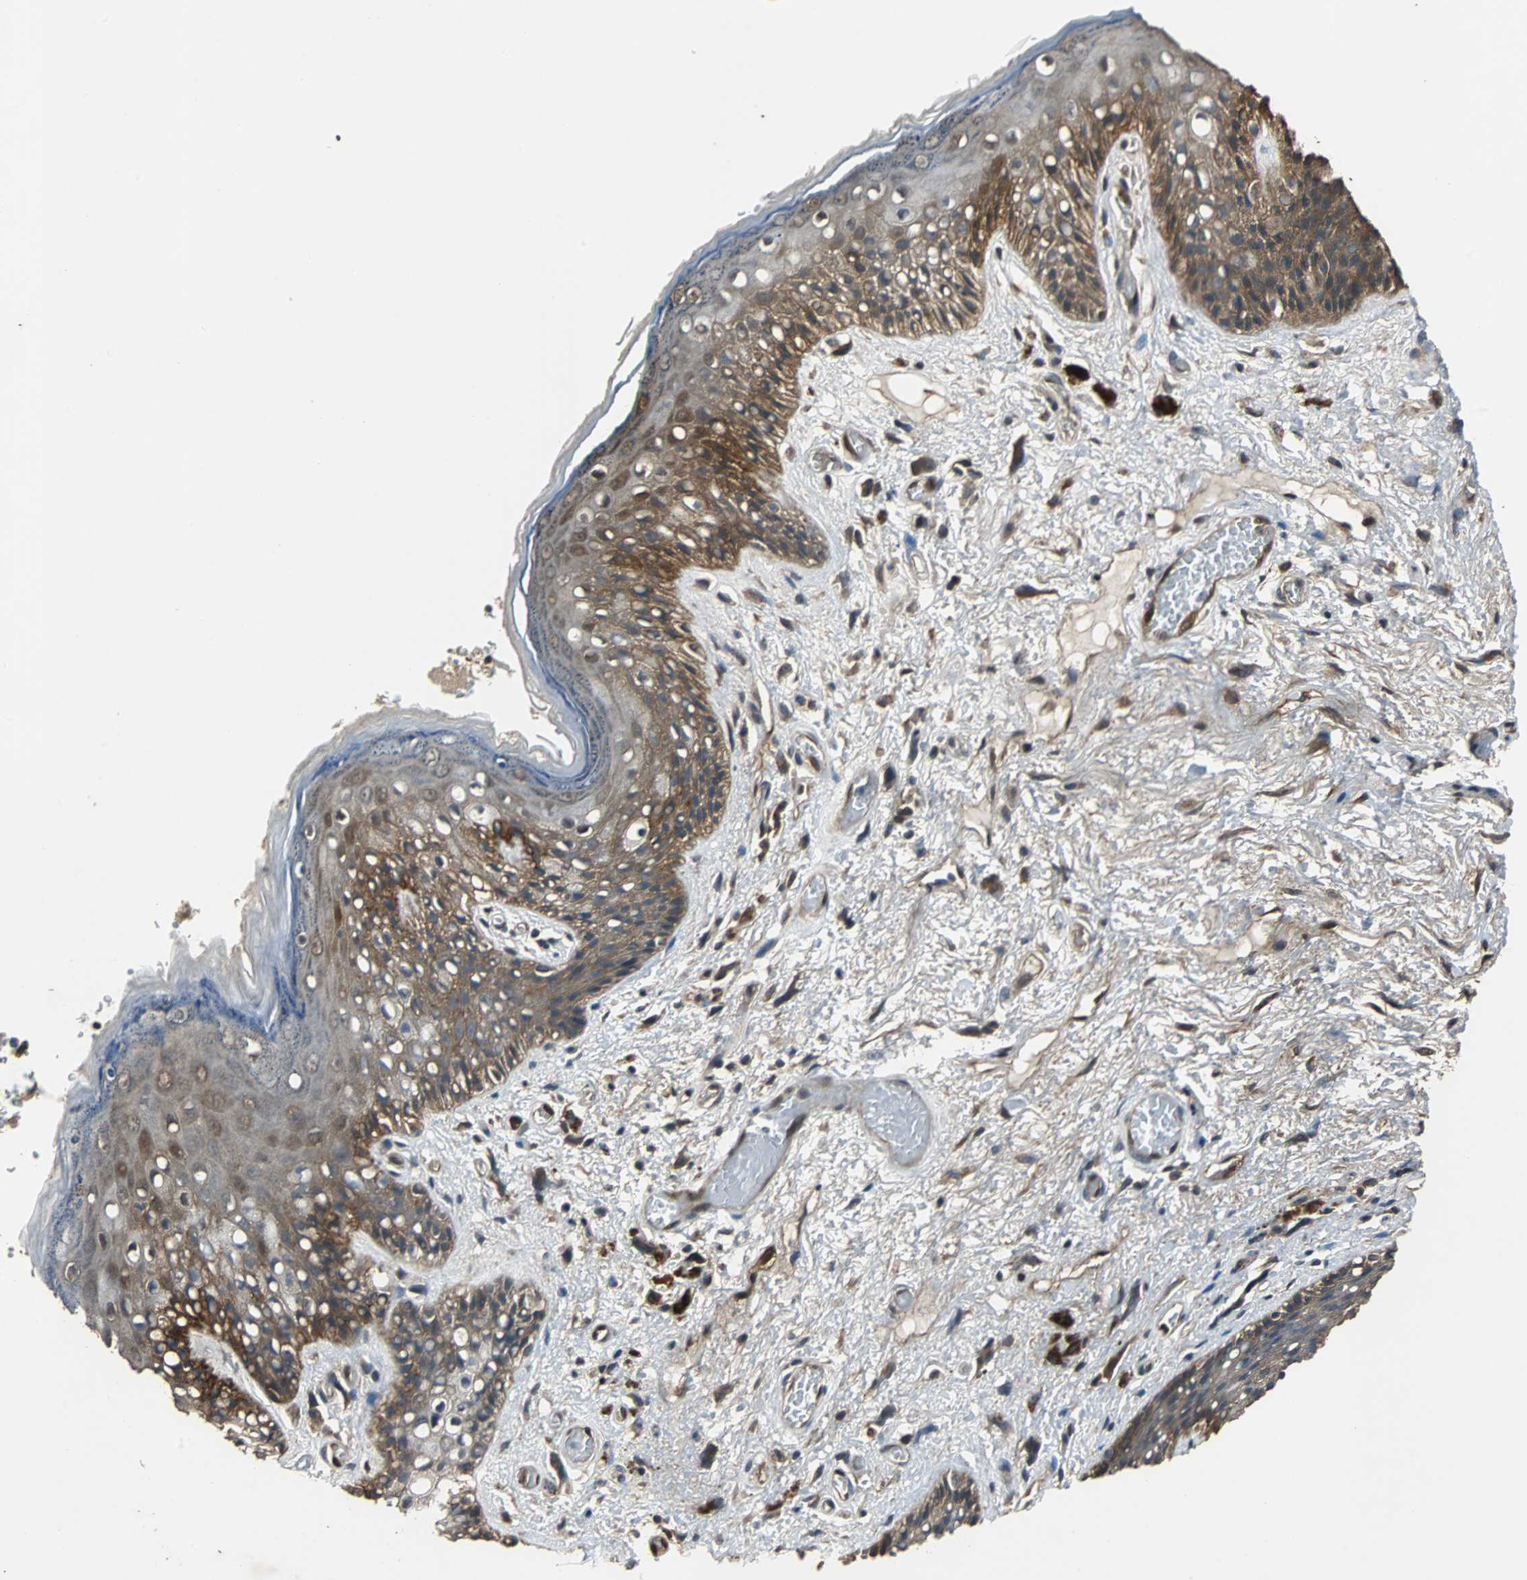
{"staining": {"intensity": "strong", "quantity": "25%-75%", "location": "cytoplasmic/membranous"}, "tissue": "skin", "cell_type": "Epidermal cells", "image_type": "normal", "snomed": [{"axis": "morphology", "description": "Normal tissue, NOS"}, {"axis": "topography", "description": "Anal"}], "caption": "A micrograph showing strong cytoplasmic/membranous positivity in about 25%-75% of epidermal cells in benign skin, as visualized by brown immunohistochemical staining.", "gene": "NDRG1", "patient": {"sex": "female", "age": 46}}